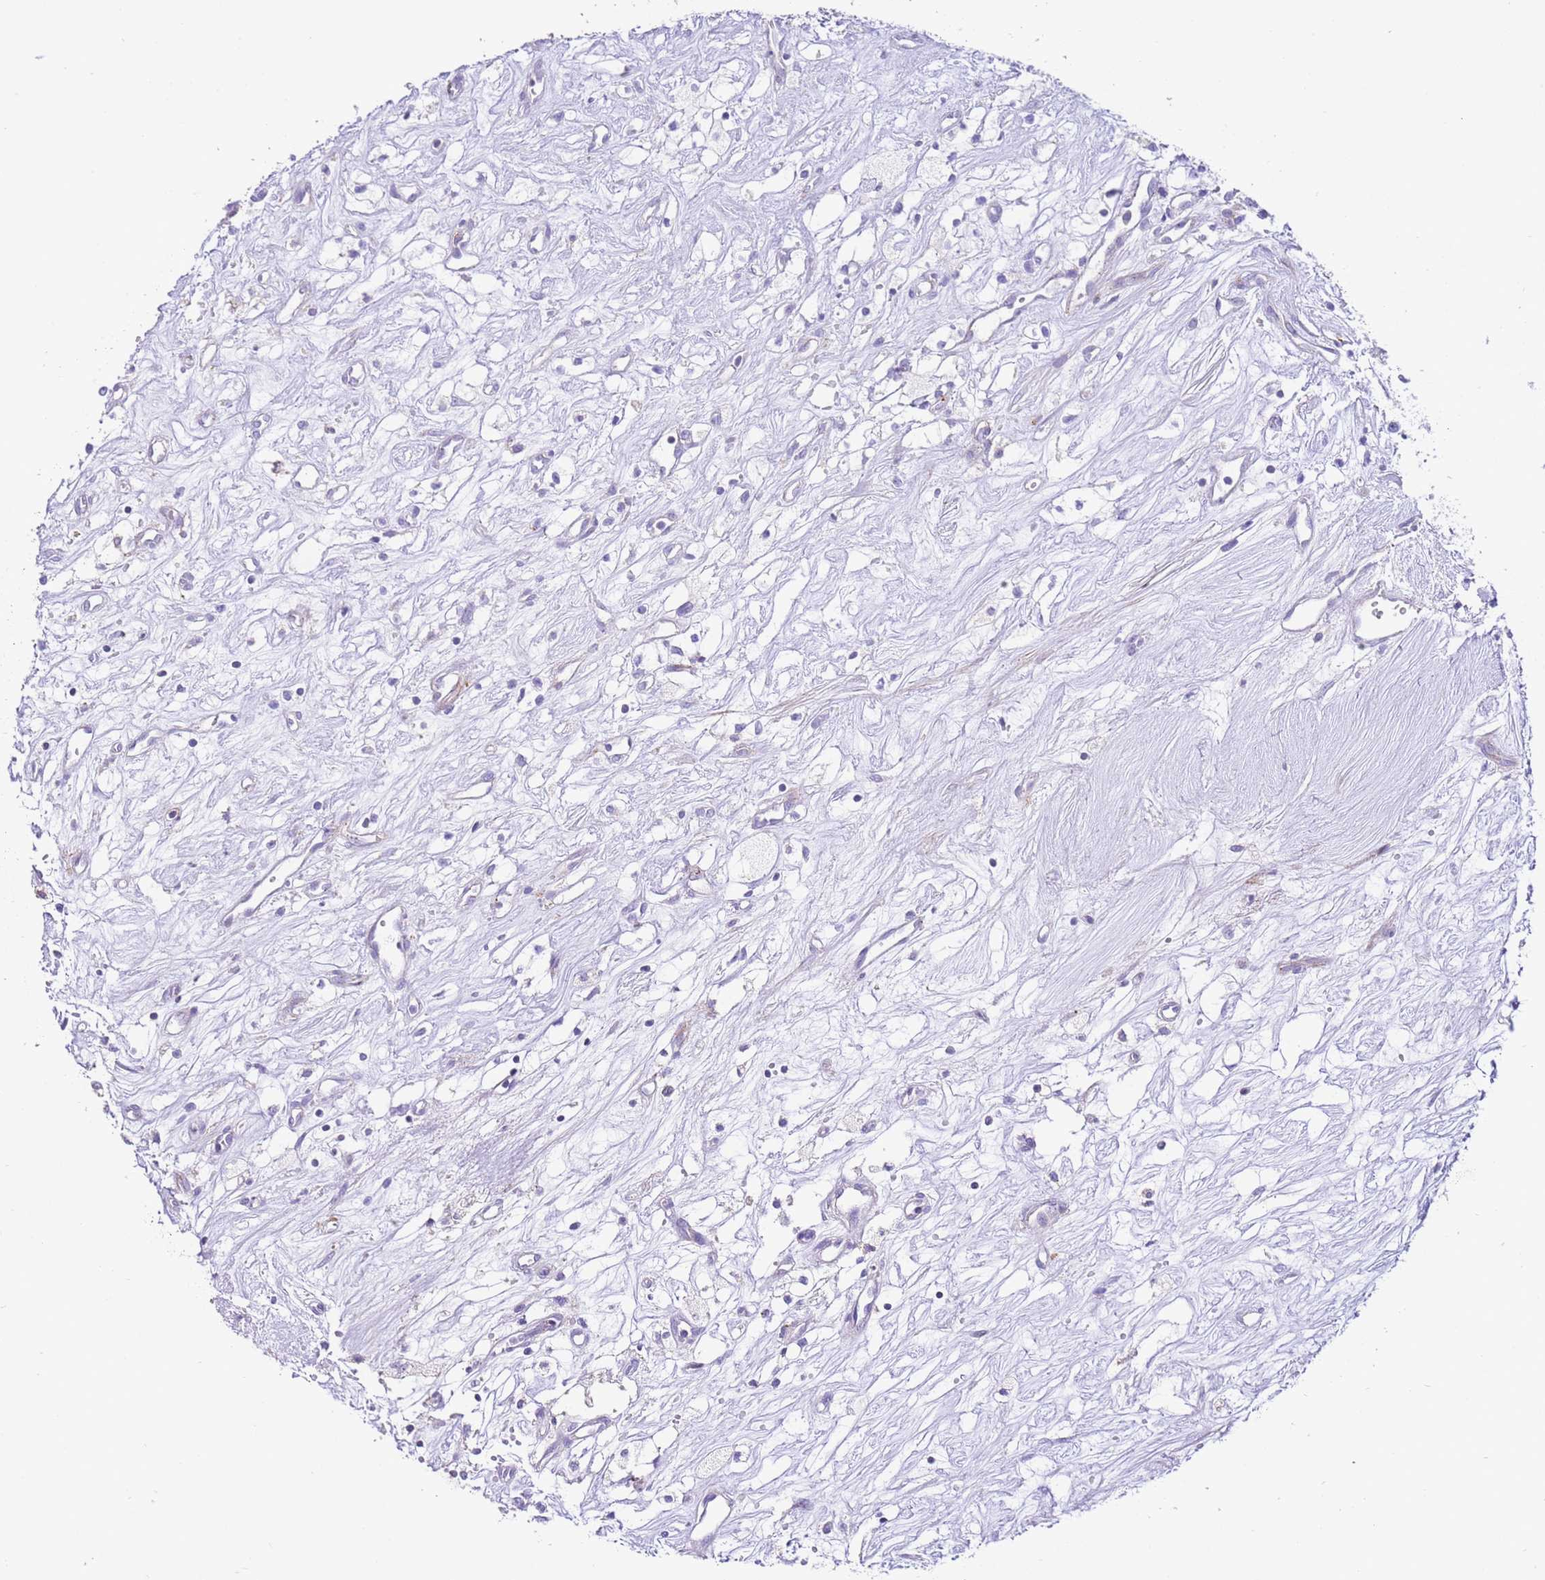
{"staining": {"intensity": "negative", "quantity": "none", "location": "none"}, "tissue": "renal cancer", "cell_type": "Tumor cells", "image_type": "cancer", "snomed": [{"axis": "morphology", "description": "Adenocarcinoma, NOS"}, {"axis": "topography", "description": "Kidney"}], "caption": "Tumor cells show no significant staining in renal cancer (adenocarcinoma).", "gene": "ALDH3A1", "patient": {"sex": "male", "age": 59}}